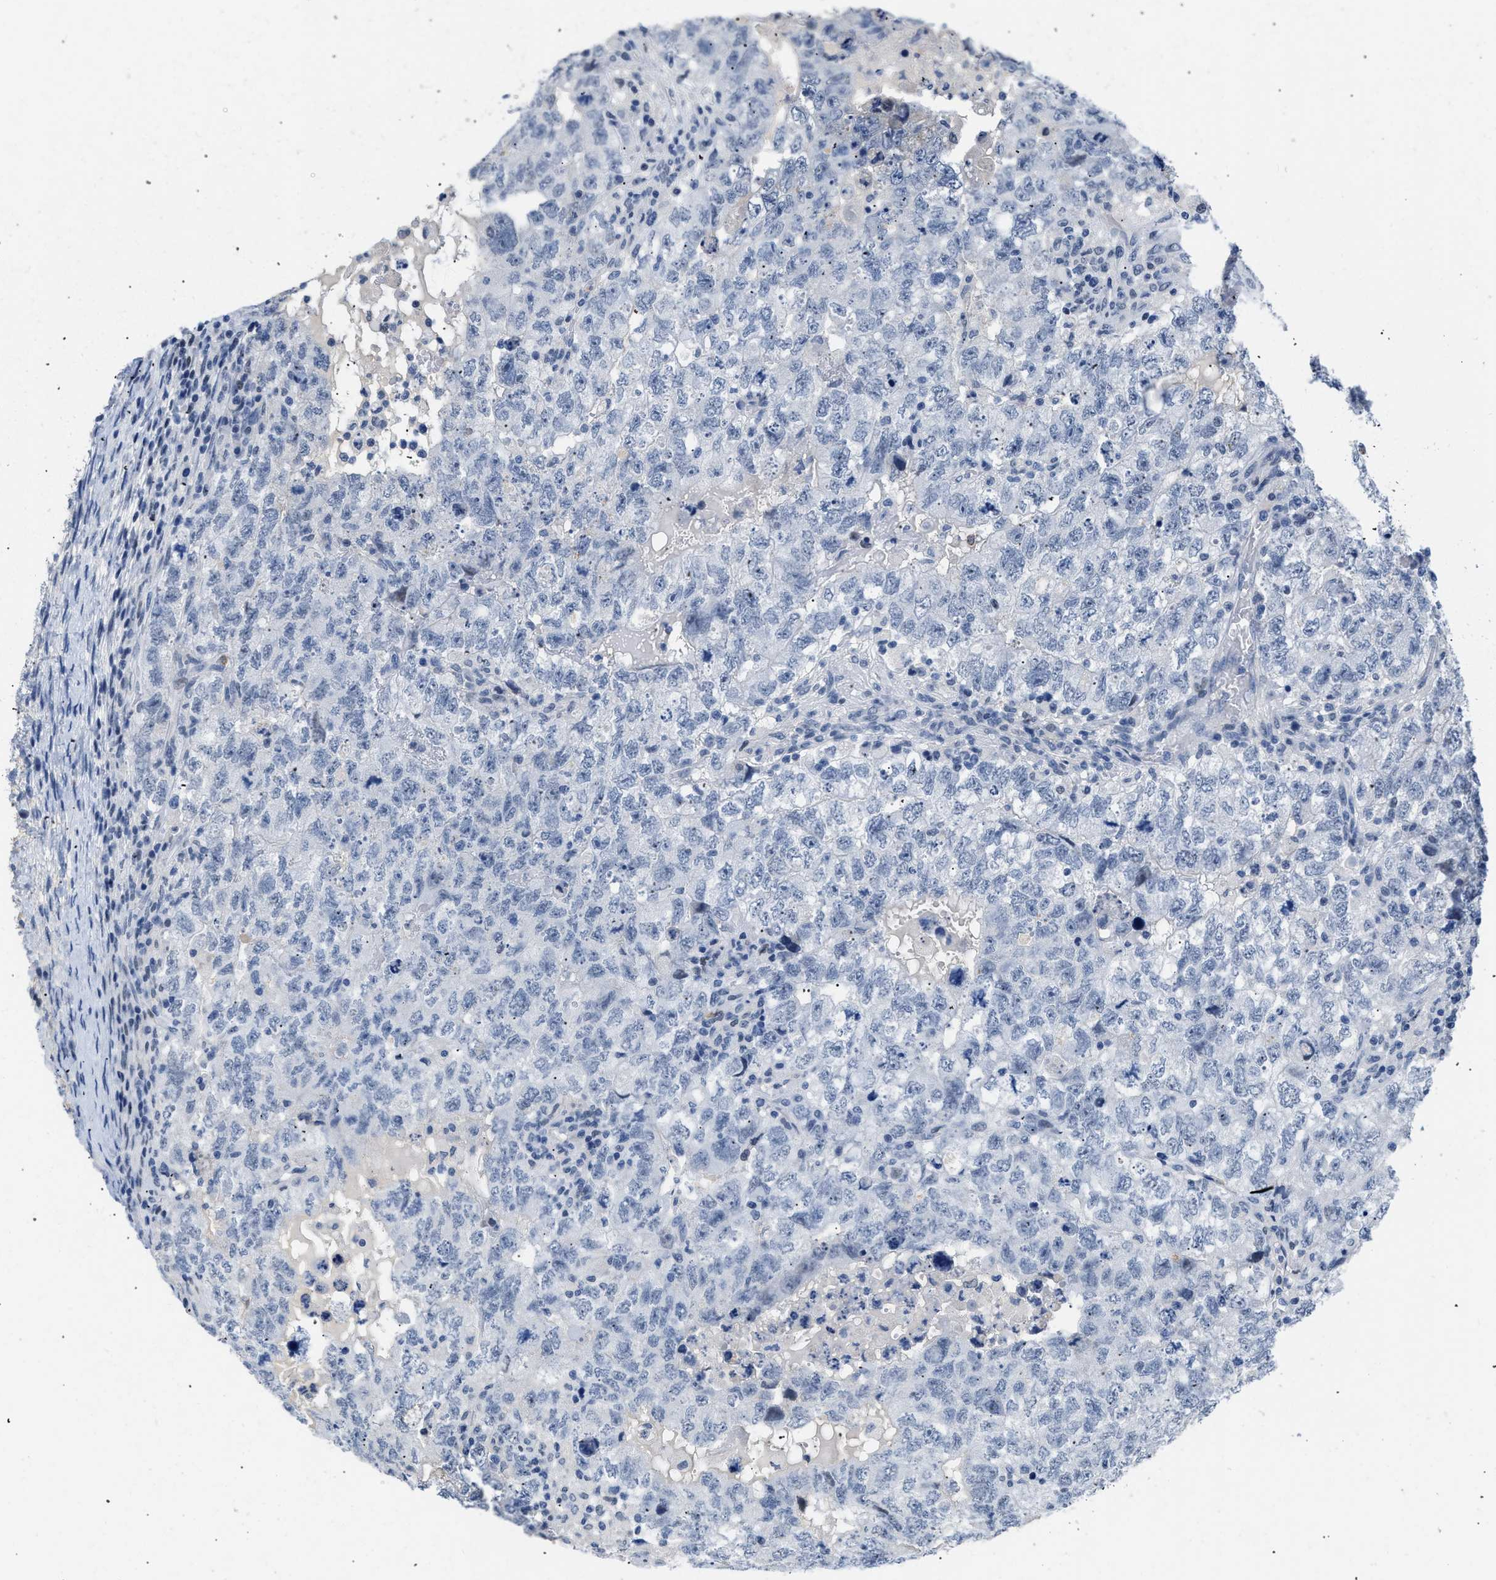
{"staining": {"intensity": "negative", "quantity": "none", "location": "none"}, "tissue": "testis cancer", "cell_type": "Tumor cells", "image_type": "cancer", "snomed": [{"axis": "morphology", "description": "Carcinoma, Embryonal, NOS"}, {"axis": "topography", "description": "Testis"}], "caption": "DAB (3,3'-diaminobenzidine) immunohistochemical staining of human testis embryonal carcinoma demonstrates no significant expression in tumor cells. Nuclei are stained in blue.", "gene": "BOLL", "patient": {"sex": "male", "age": 36}}